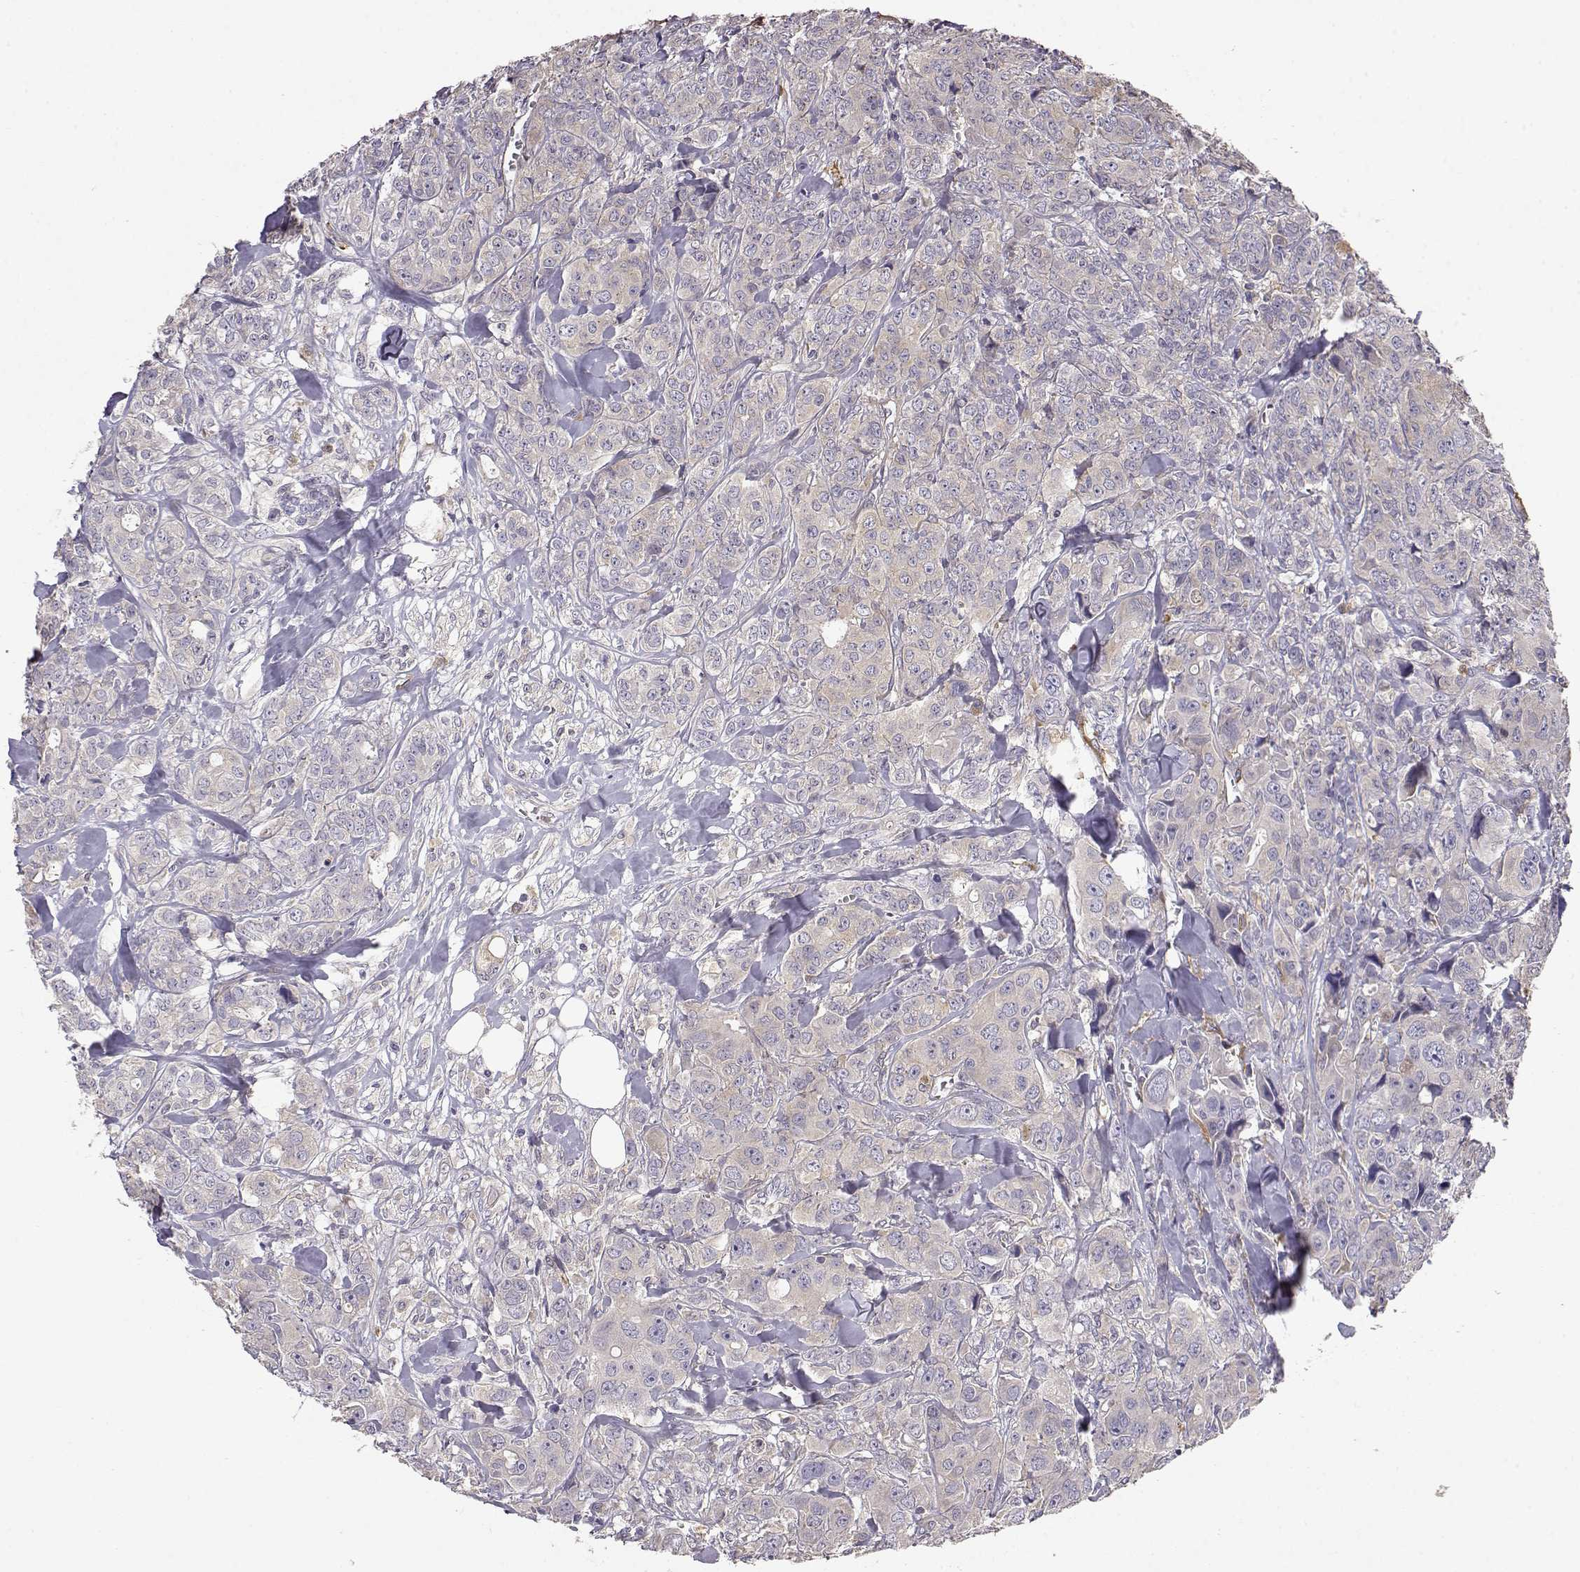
{"staining": {"intensity": "weak", "quantity": "<25%", "location": "cytoplasmic/membranous"}, "tissue": "breast cancer", "cell_type": "Tumor cells", "image_type": "cancer", "snomed": [{"axis": "morphology", "description": "Duct carcinoma"}, {"axis": "topography", "description": "Breast"}], "caption": "The immunohistochemistry photomicrograph has no significant positivity in tumor cells of invasive ductal carcinoma (breast) tissue.", "gene": "CRIM1", "patient": {"sex": "female", "age": 43}}